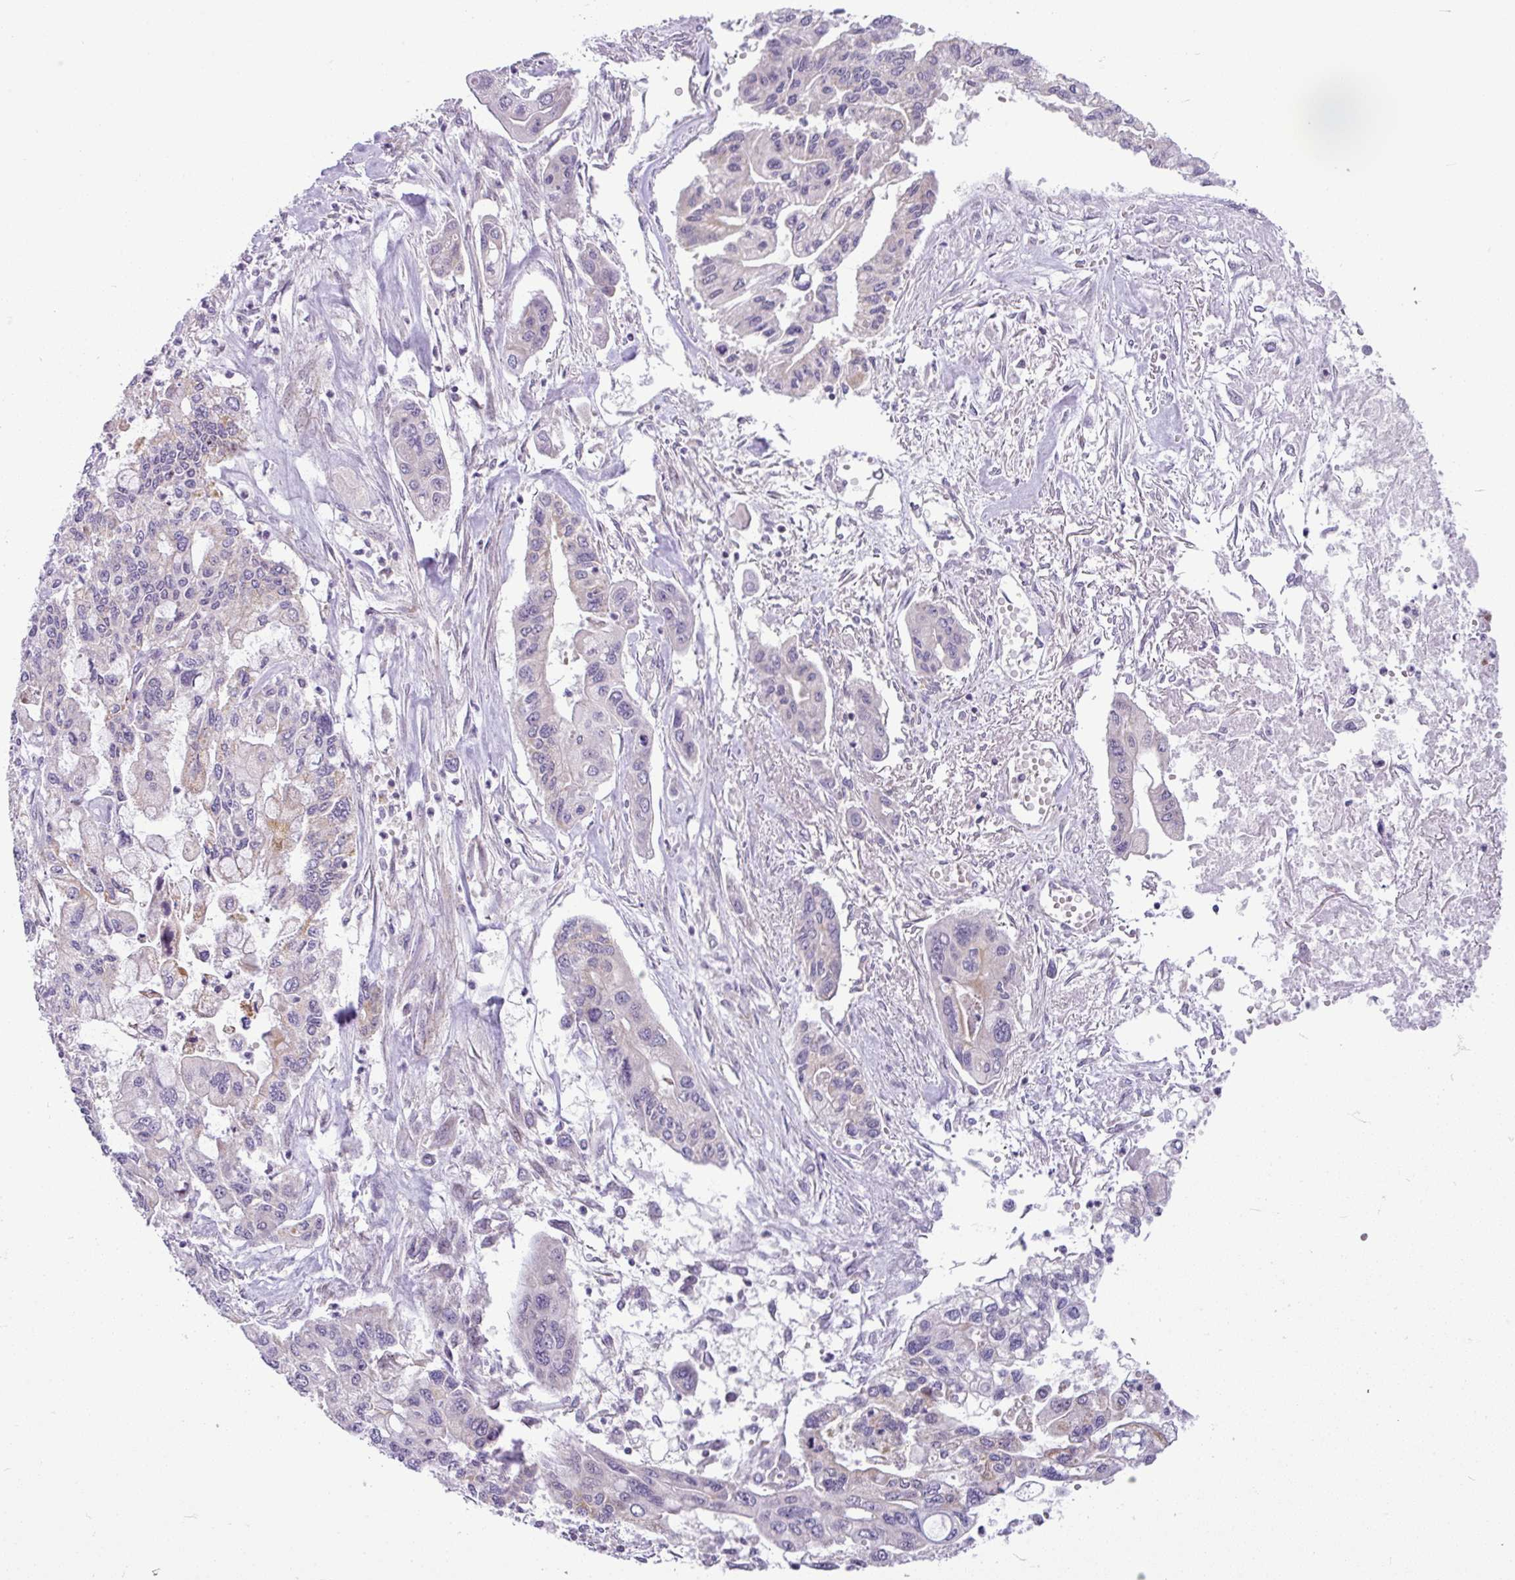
{"staining": {"intensity": "negative", "quantity": "none", "location": "none"}, "tissue": "pancreatic cancer", "cell_type": "Tumor cells", "image_type": "cancer", "snomed": [{"axis": "morphology", "description": "Adenocarcinoma, NOS"}, {"axis": "topography", "description": "Pancreas"}], "caption": "High magnification brightfield microscopy of pancreatic cancer (adenocarcinoma) stained with DAB (brown) and counterstained with hematoxylin (blue): tumor cells show no significant staining.", "gene": "NDUFB2", "patient": {"sex": "male", "age": 62}}